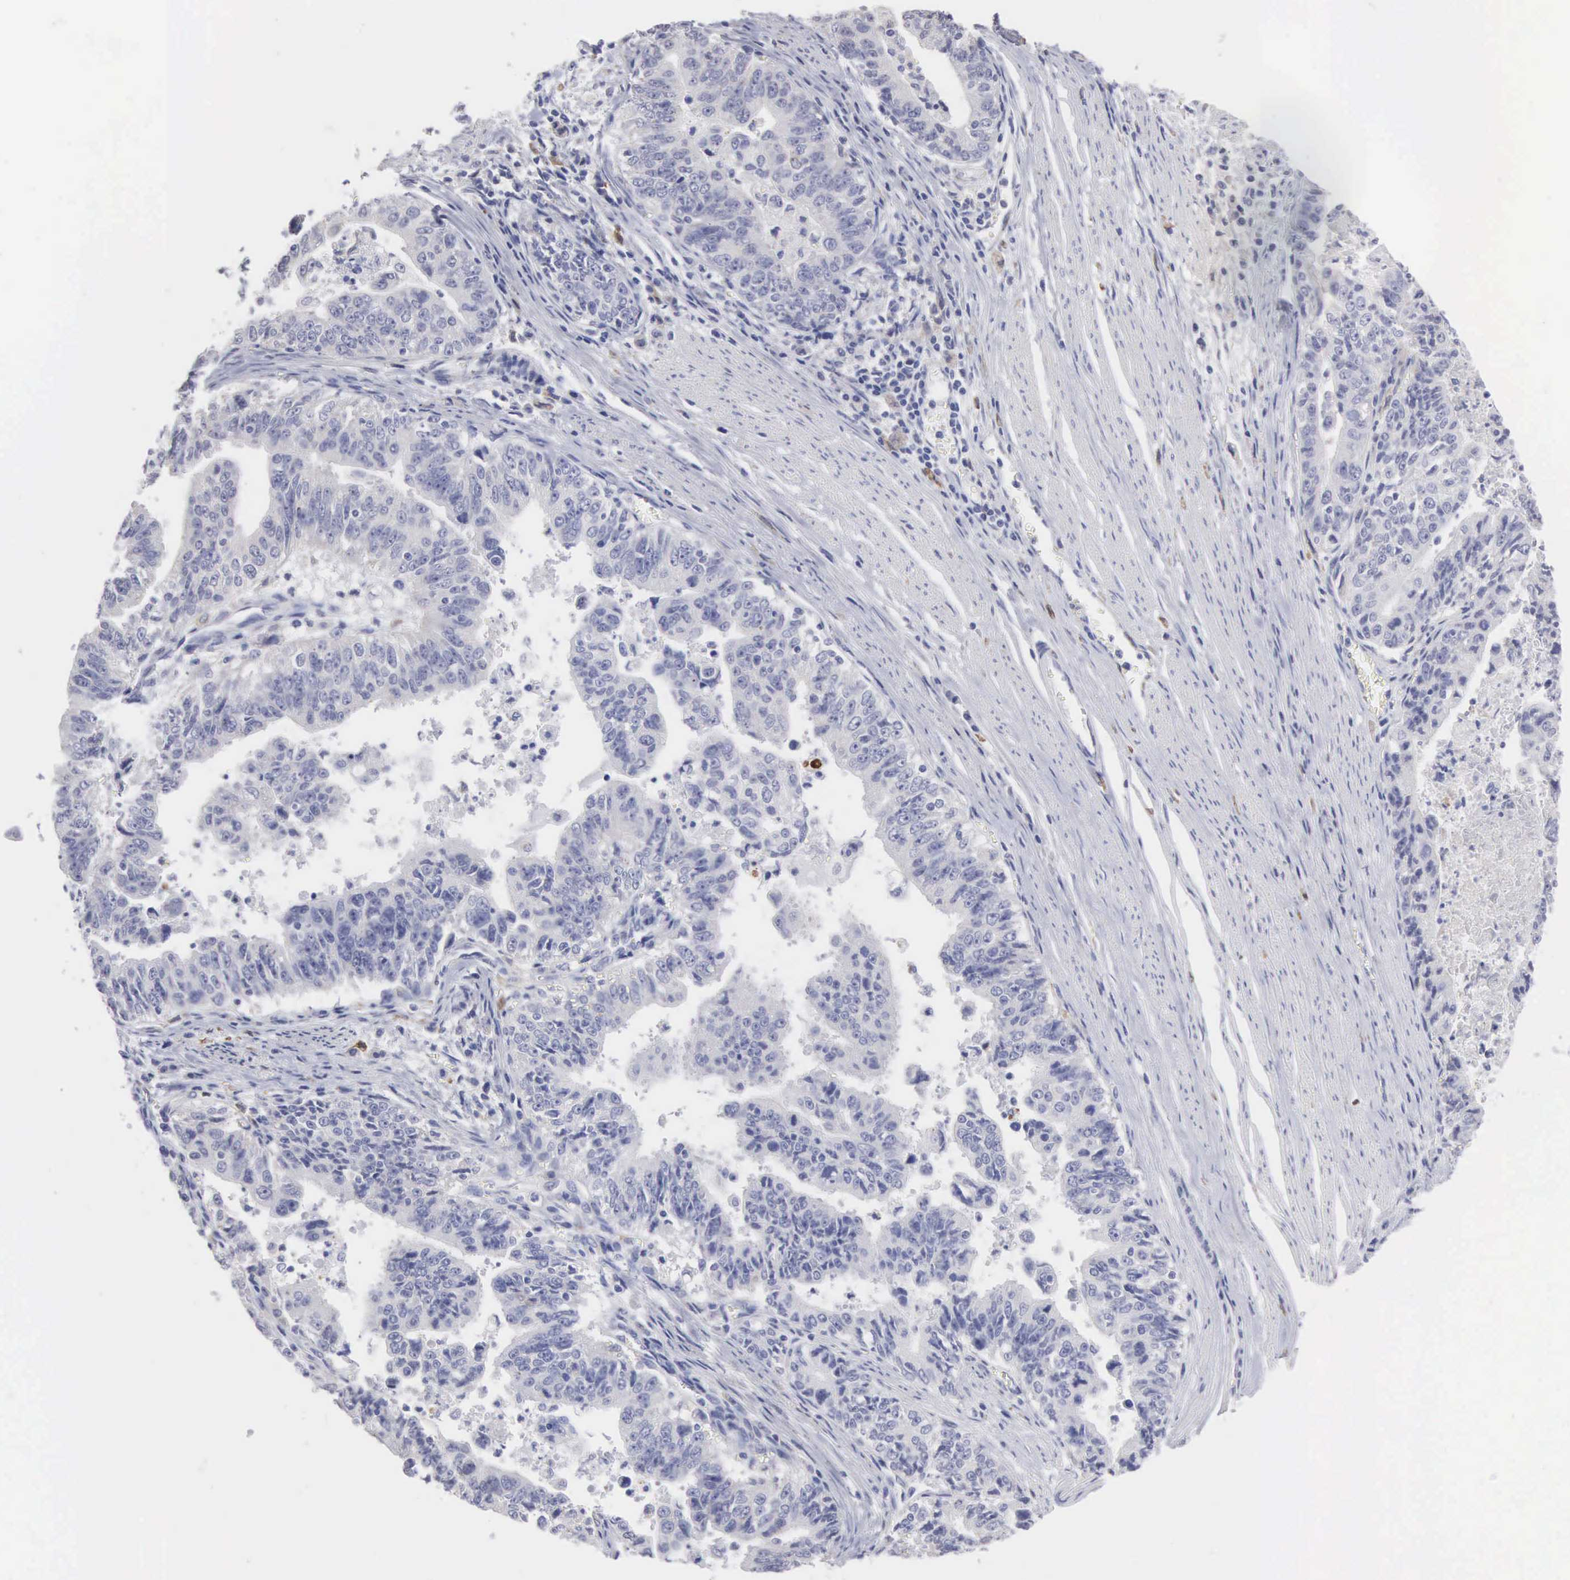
{"staining": {"intensity": "negative", "quantity": "none", "location": "none"}, "tissue": "stomach cancer", "cell_type": "Tumor cells", "image_type": "cancer", "snomed": [{"axis": "morphology", "description": "Adenocarcinoma, NOS"}, {"axis": "topography", "description": "Stomach, upper"}], "caption": "Tumor cells are negative for protein expression in human stomach cancer.", "gene": "LIN52", "patient": {"sex": "female", "age": 50}}